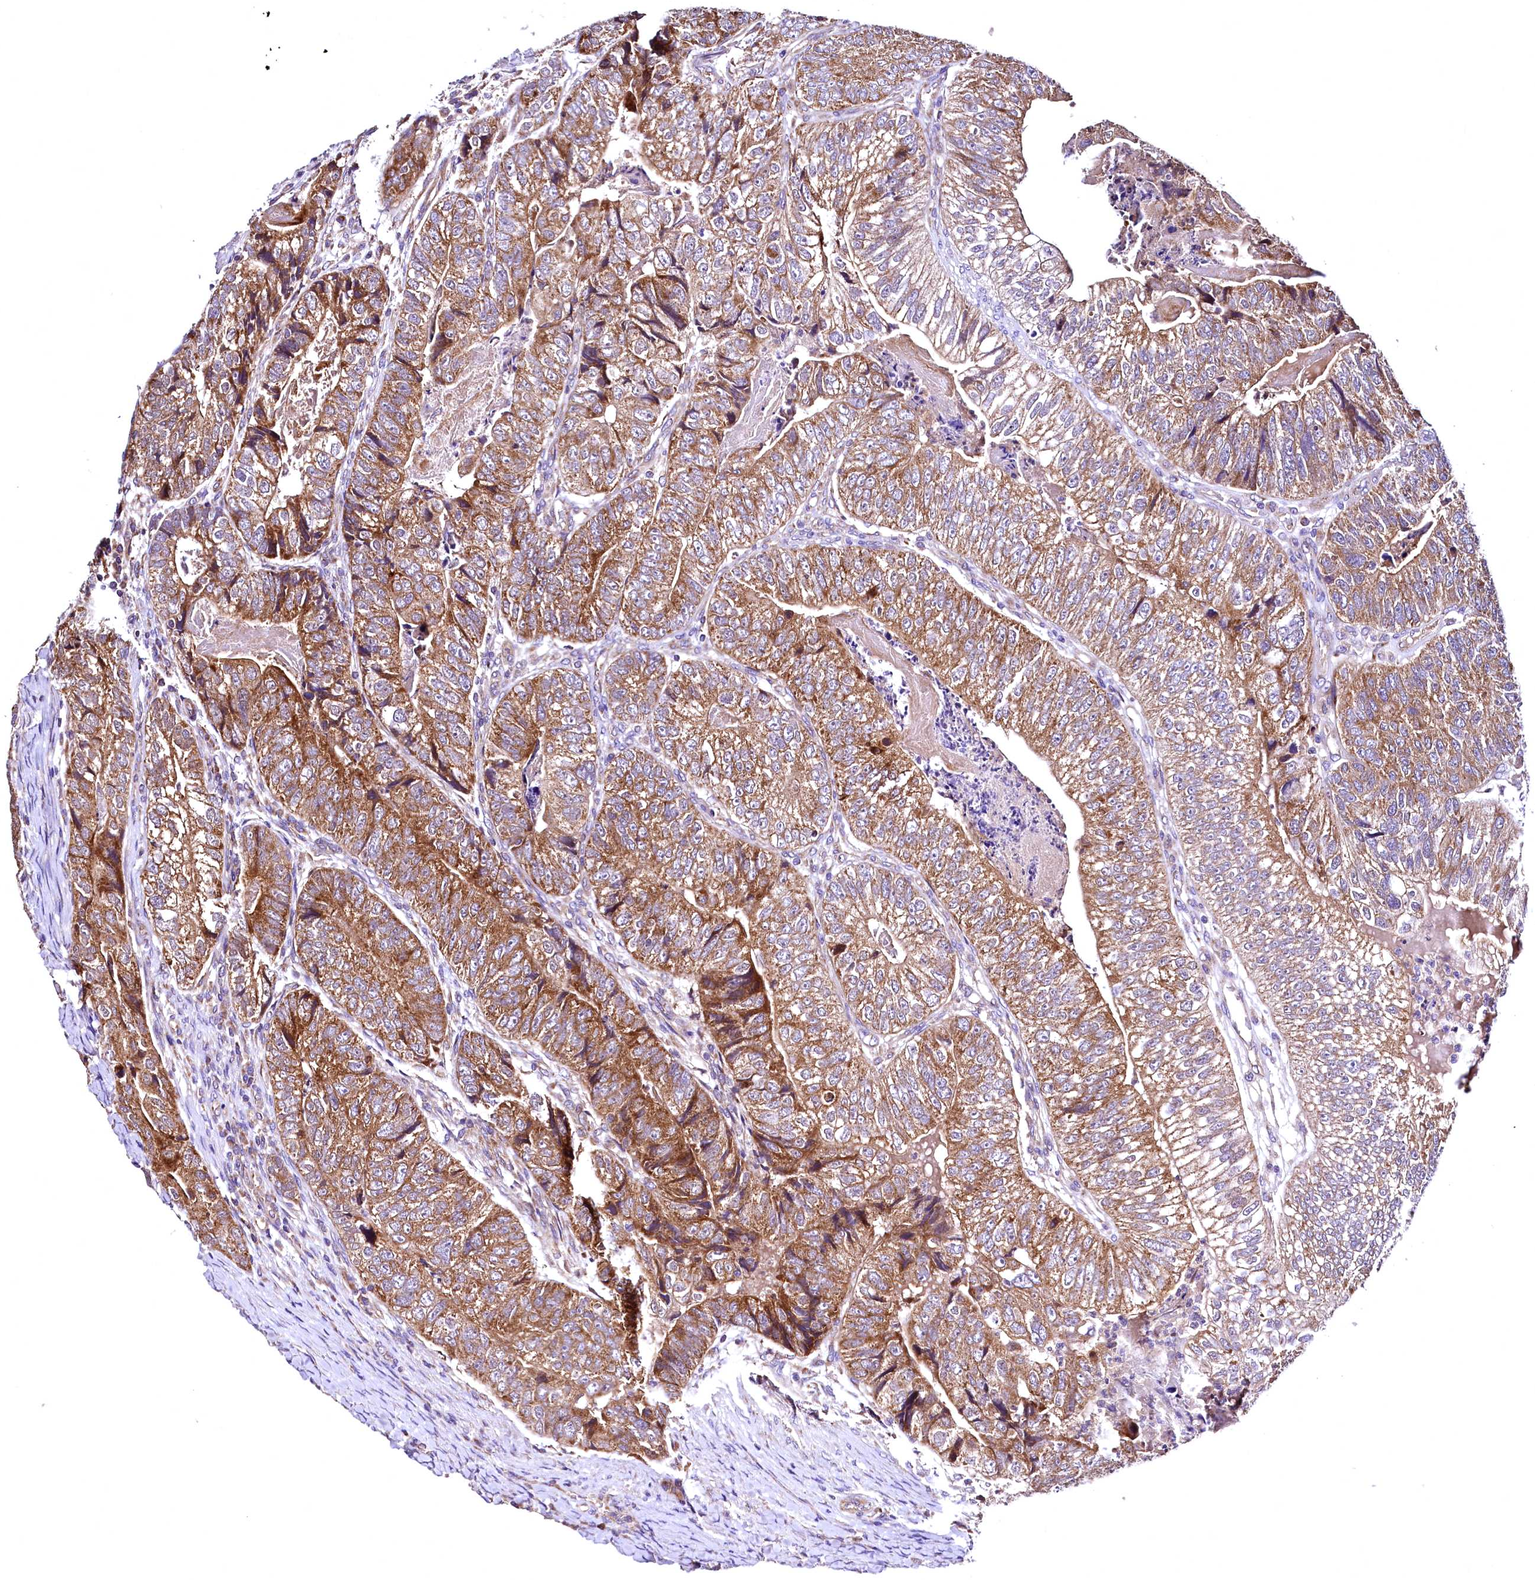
{"staining": {"intensity": "moderate", "quantity": ">75%", "location": "cytoplasmic/membranous"}, "tissue": "colorectal cancer", "cell_type": "Tumor cells", "image_type": "cancer", "snomed": [{"axis": "morphology", "description": "Adenocarcinoma, NOS"}, {"axis": "topography", "description": "Colon"}], "caption": "Human colorectal cancer stained with a protein marker reveals moderate staining in tumor cells.", "gene": "MRPL57", "patient": {"sex": "female", "age": 67}}